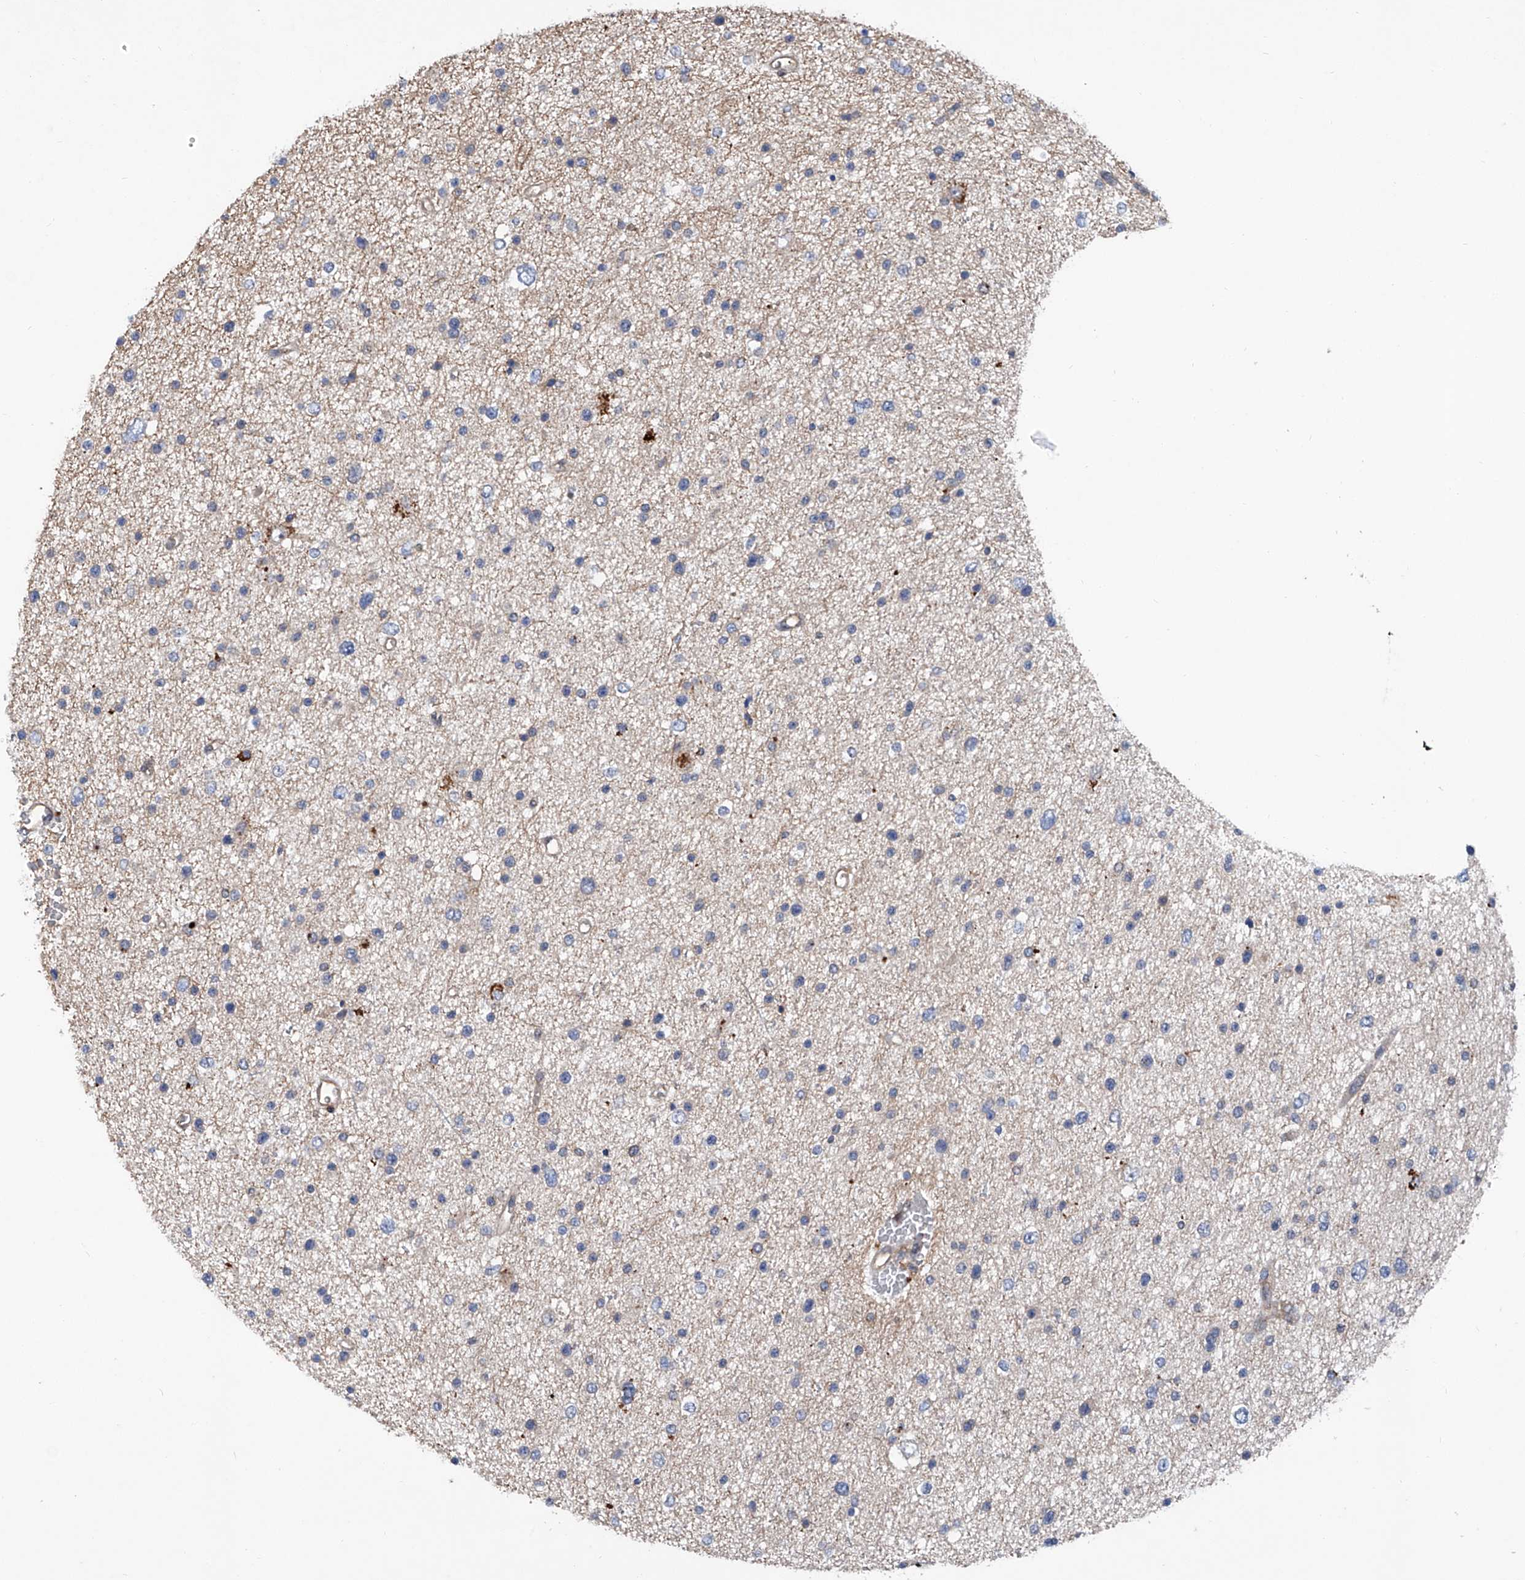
{"staining": {"intensity": "negative", "quantity": "none", "location": "none"}, "tissue": "glioma", "cell_type": "Tumor cells", "image_type": "cancer", "snomed": [{"axis": "morphology", "description": "Glioma, malignant, Low grade"}, {"axis": "topography", "description": "Brain"}], "caption": "Immunohistochemistry (IHC) photomicrograph of human malignant low-grade glioma stained for a protein (brown), which reveals no expression in tumor cells.", "gene": "ASCC3", "patient": {"sex": "female", "age": 37}}